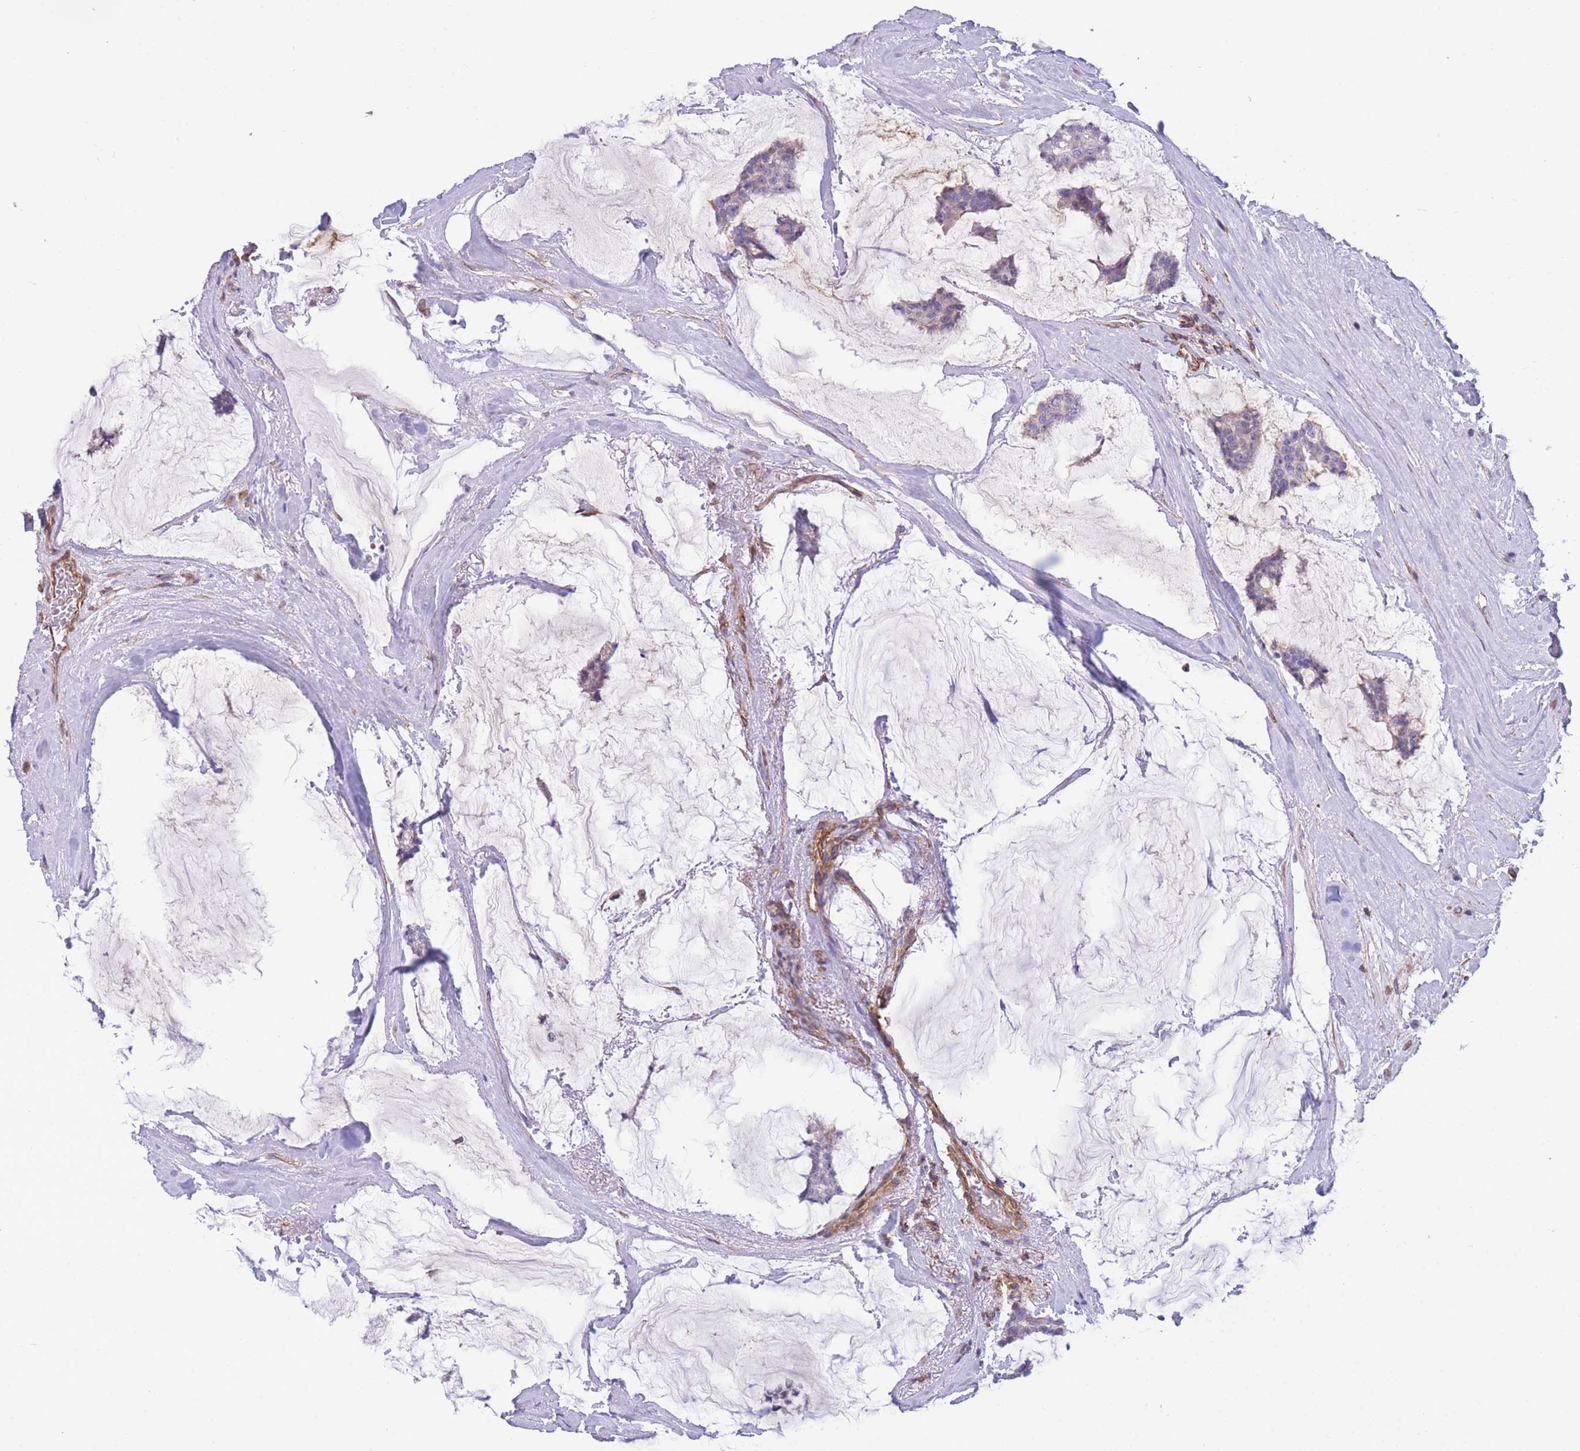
{"staining": {"intensity": "negative", "quantity": "none", "location": "none"}, "tissue": "breast cancer", "cell_type": "Tumor cells", "image_type": "cancer", "snomed": [{"axis": "morphology", "description": "Duct carcinoma"}, {"axis": "topography", "description": "Breast"}], "caption": "Immunohistochemical staining of human breast cancer (invasive ductal carcinoma) demonstrates no significant staining in tumor cells.", "gene": "CDC25B", "patient": {"sex": "female", "age": 93}}